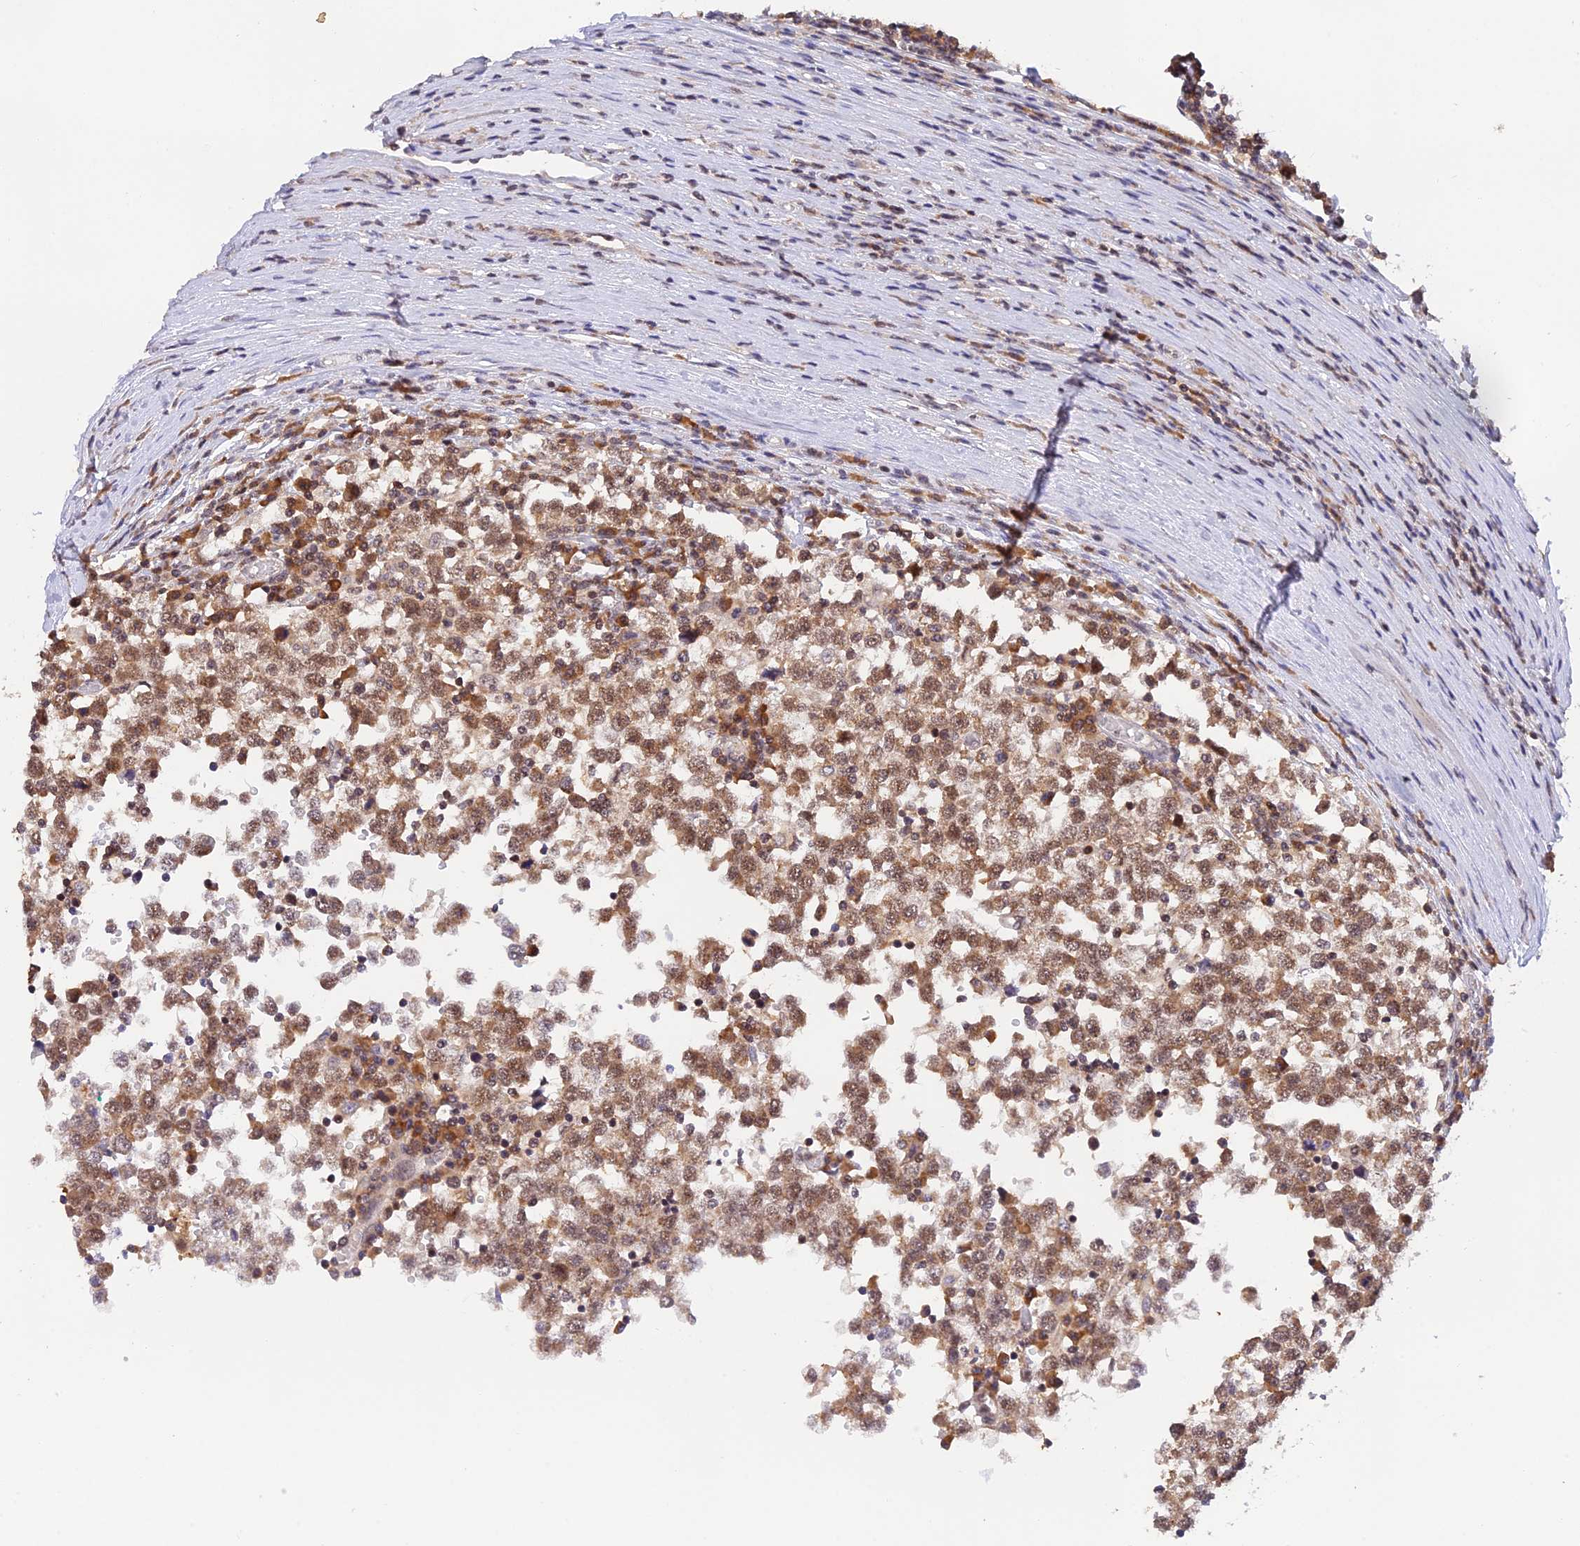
{"staining": {"intensity": "moderate", "quantity": ">75%", "location": "cytoplasmic/membranous,nuclear"}, "tissue": "testis cancer", "cell_type": "Tumor cells", "image_type": "cancer", "snomed": [{"axis": "morphology", "description": "Seminoma, NOS"}, {"axis": "topography", "description": "Testis"}], "caption": "High-power microscopy captured an immunohistochemistry (IHC) photomicrograph of testis cancer (seminoma), revealing moderate cytoplasmic/membranous and nuclear expression in approximately >75% of tumor cells.", "gene": "PEX16", "patient": {"sex": "male", "age": 65}}